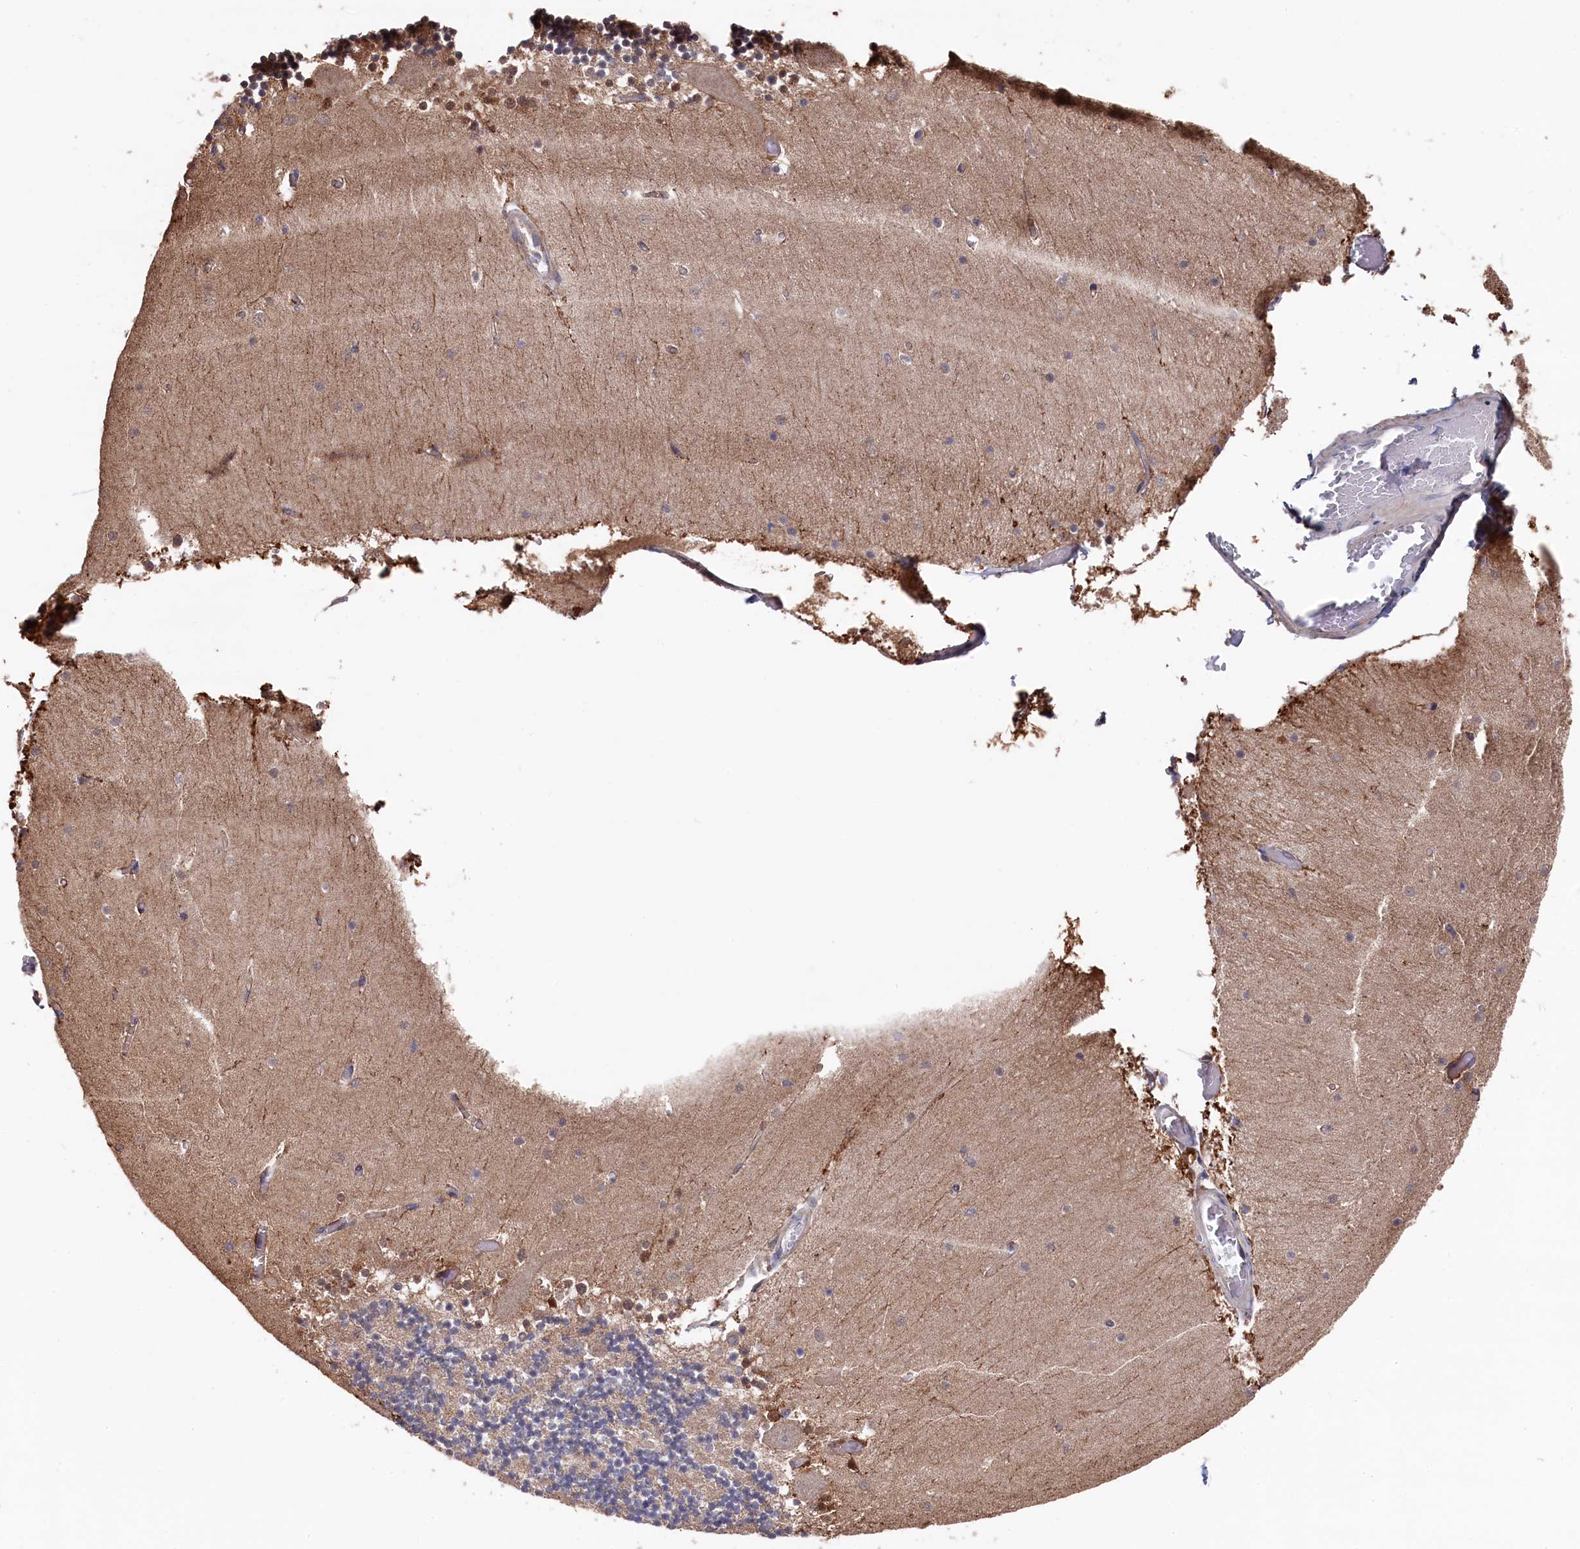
{"staining": {"intensity": "weak", "quantity": "25%-75%", "location": "cytoplasmic/membranous"}, "tissue": "cerebellum", "cell_type": "Cells in granular layer", "image_type": "normal", "snomed": [{"axis": "morphology", "description": "Normal tissue, NOS"}, {"axis": "topography", "description": "Cerebellum"}], "caption": "Immunohistochemistry (IHC) histopathology image of normal cerebellum: human cerebellum stained using immunohistochemistry reveals low levels of weak protein expression localized specifically in the cytoplasmic/membranous of cells in granular layer, appearing as a cytoplasmic/membranous brown color.", "gene": "SLC12A4", "patient": {"sex": "female", "age": 28}}